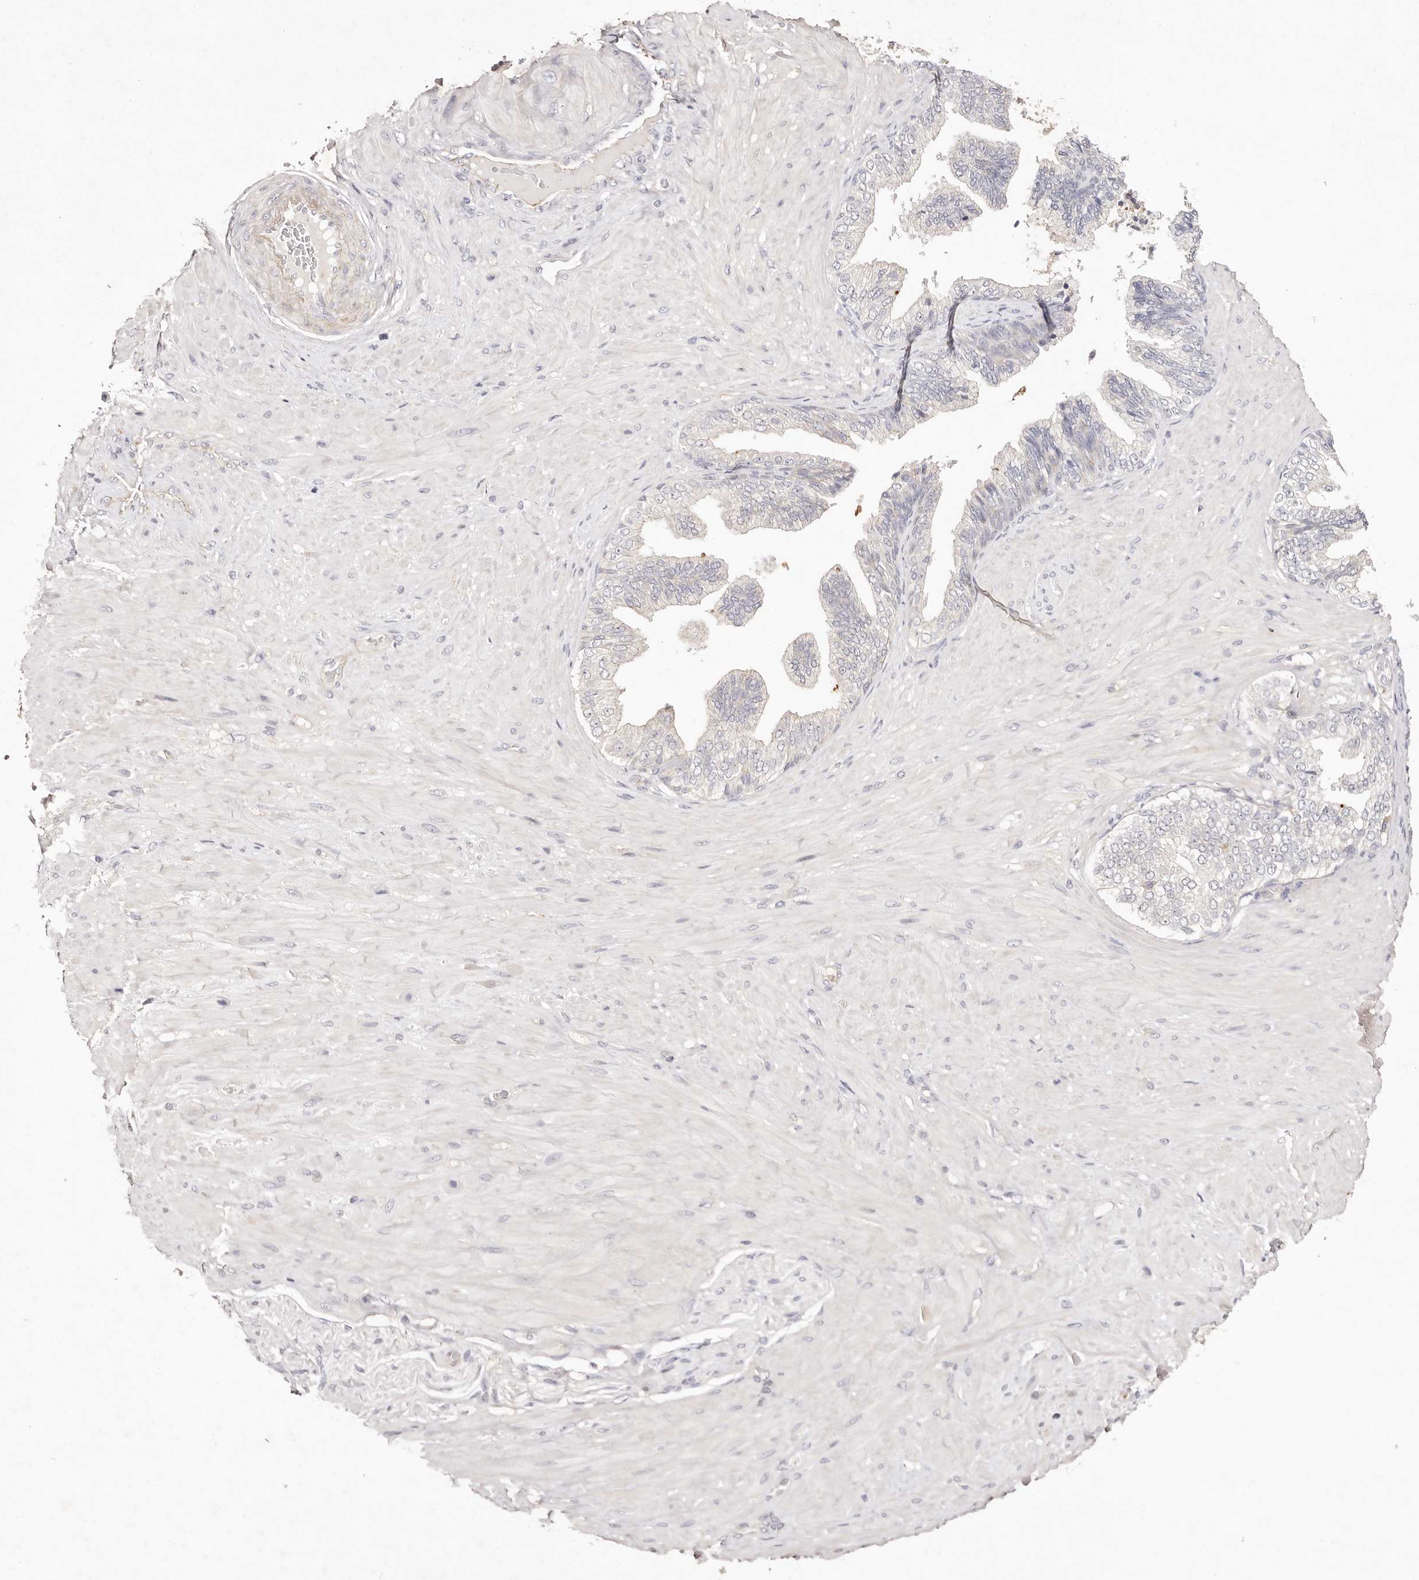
{"staining": {"intensity": "negative", "quantity": "none", "location": "none"}, "tissue": "adipose tissue", "cell_type": "Adipocytes", "image_type": "normal", "snomed": [{"axis": "morphology", "description": "Normal tissue, NOS"}, {"axis": "morphology", "description": "Adenocarcinoma, Low grade"}, {"axis": "topography", "description": "Prostate"}, {"axis": "topography", "description": "Peripheral nerve tissue"}], "caption": "Immunohistochemical staining of normal human adipose tissue exhibits no significant positivity in adipocytes.", "gene": "SLC35B2", "patient": {"sex": "male", "age": 63}}